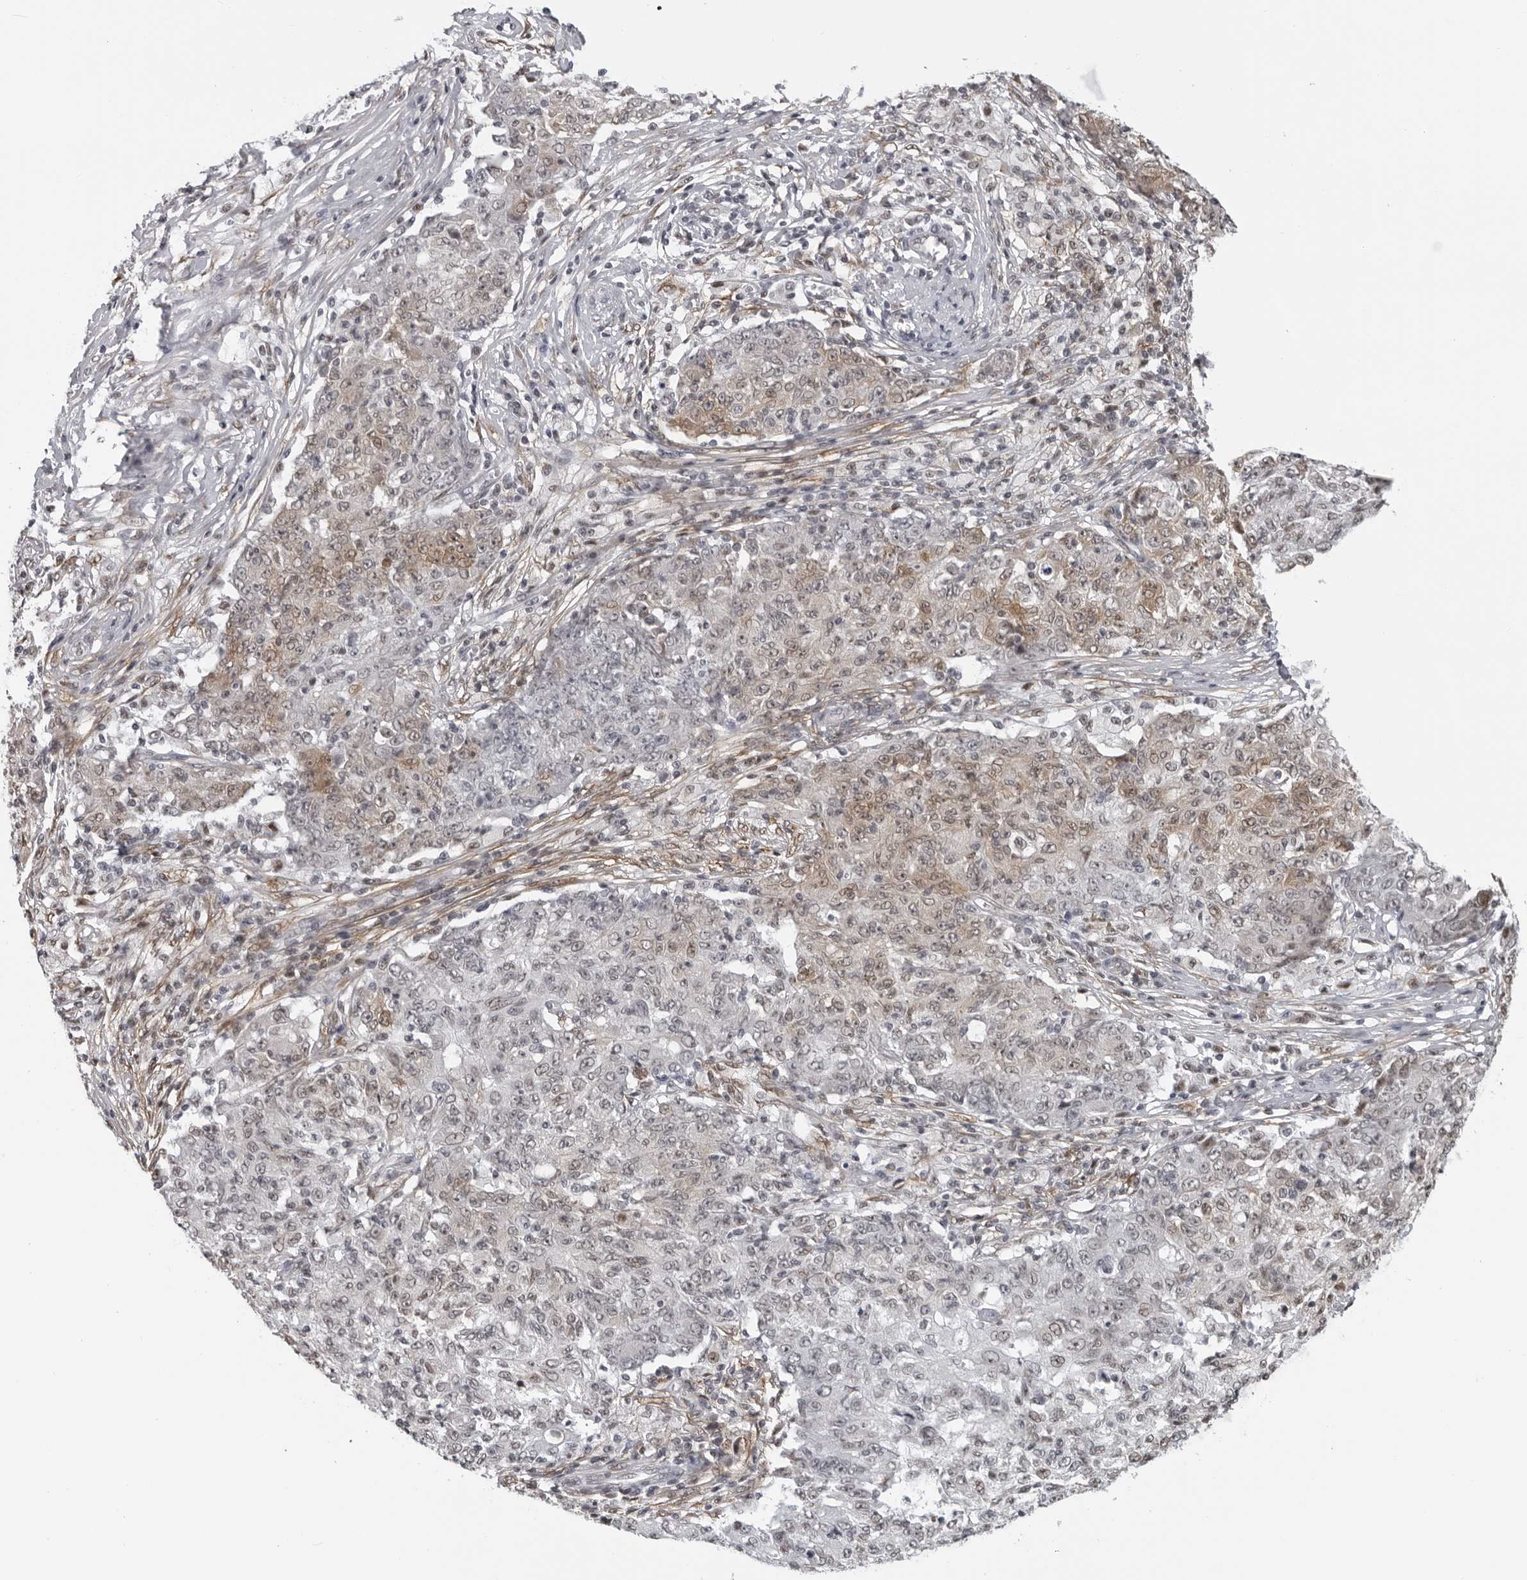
{"staining": {"intensity": "moderate", "quantity": "<25%", "location": "cytoplasmic/membranous,nuclear"}, "tissue": "ovarian cancer", "cell_type": "Tumor cells", "image_type": "cancer", "snomed": [{"axis": "morphology", "description": "Carcinoma, endometroid"}, {"axis": "topography", "description": "Ovary"}], "caption": "Immunohistochemistry (IHC) (DAB) staining of human ovarian cancer shows moderate cytoplasmic/membranous and nuclear protein staining in approximately <25% of tumor cells.", "gene": "MAF", "patient": {"sex": "female", "age": 42}}